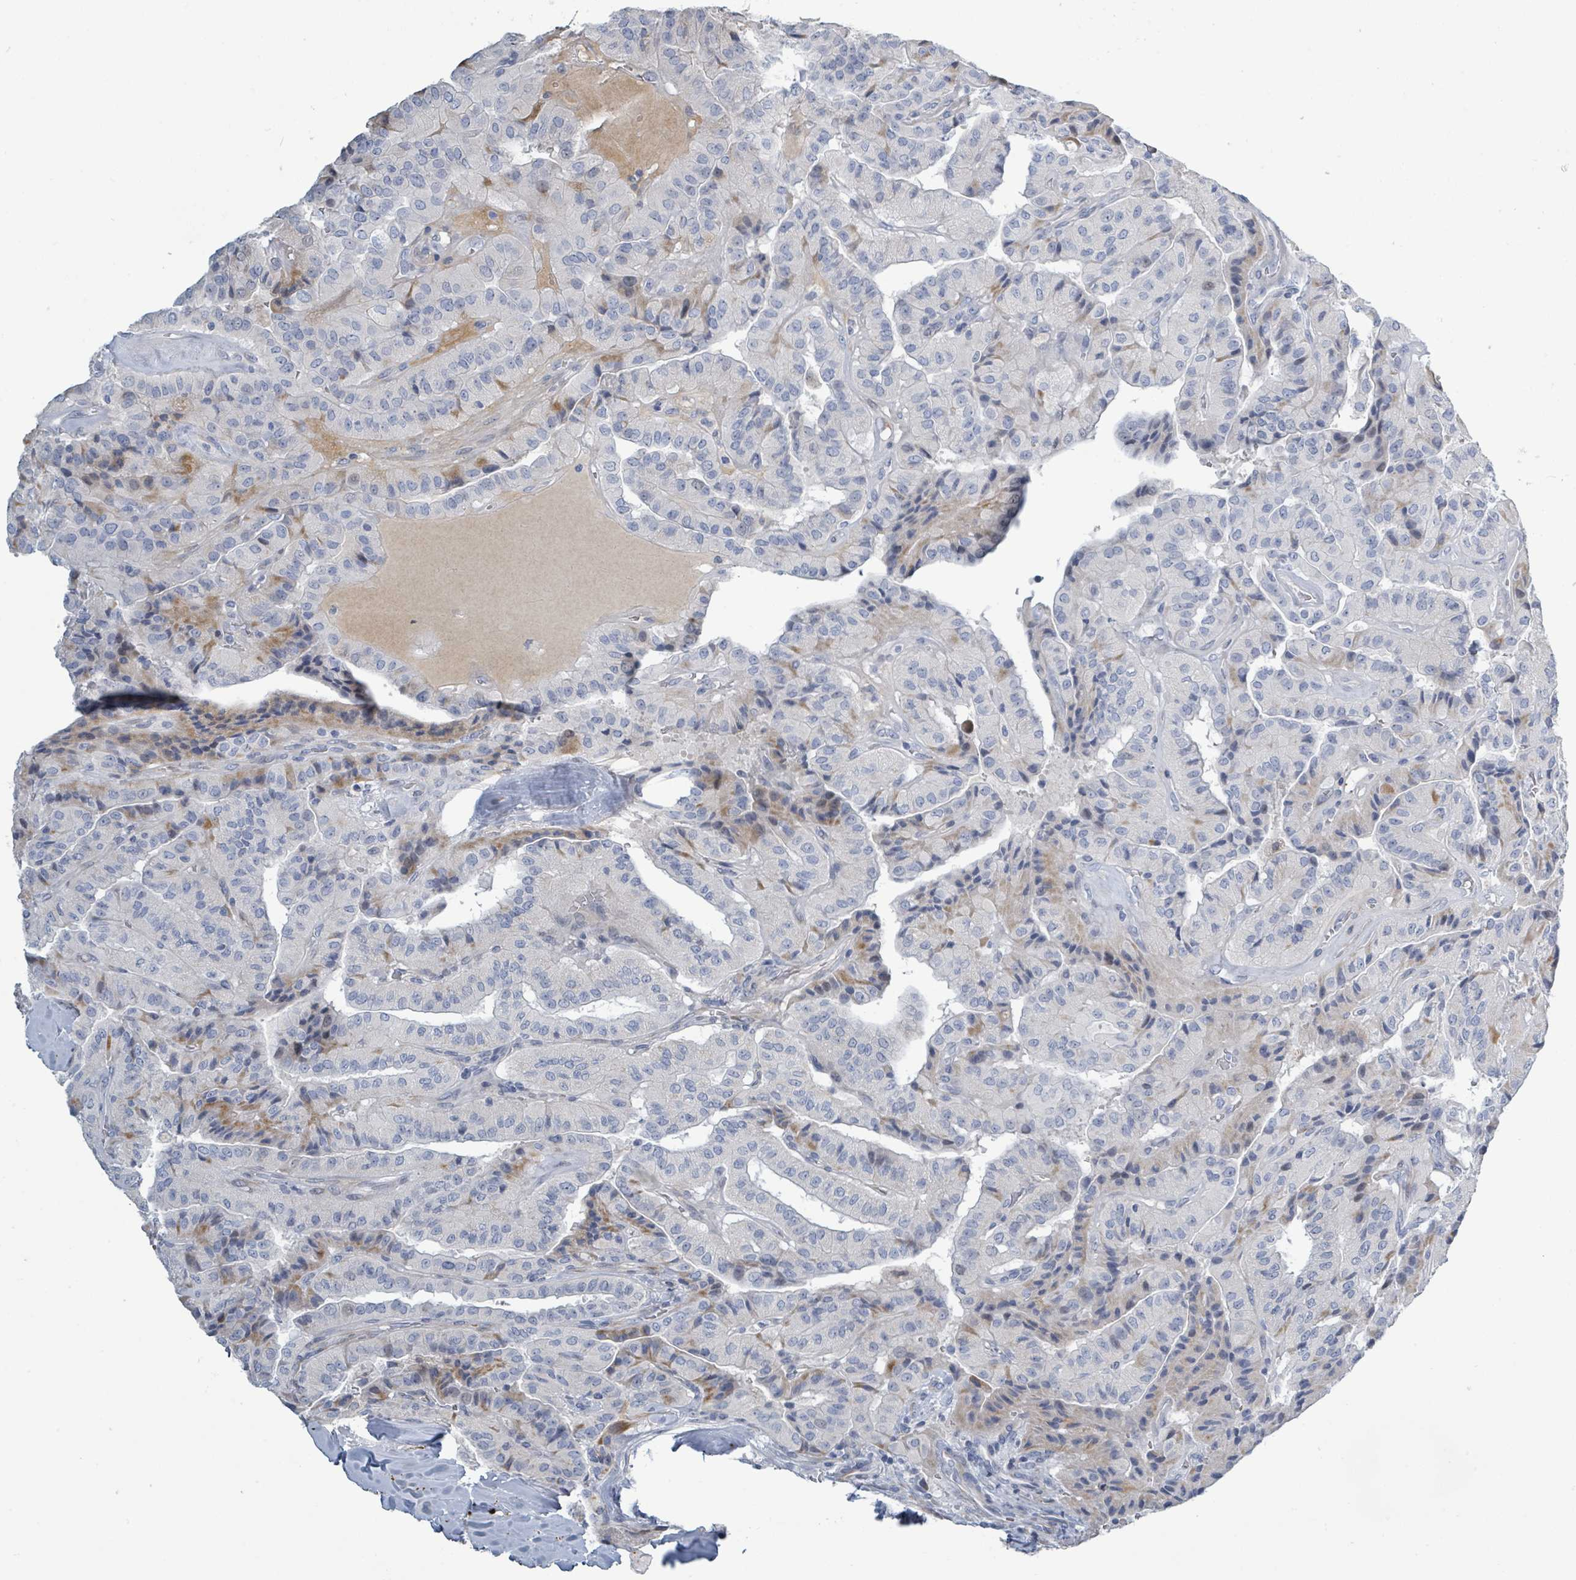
{"staining": {"intensity": "moderate", "quantity": "<25%", "location": "cytoplasmic/membranous"}, "tissue": "thyroid cancer", "cell_type": "Tumor cells", "image_type": "cancer", "snomed": [{"axis": "morphology", "description": "Normal tissue, NOS"}, {"axis": "morphology", "description": "Papillary adenocarcinoma, NOS"}, {"axis": "topography", "description": "Thyroid gland"}], "caption": "High-power microscopy captured an immunohistochemistry (IHC) micrograph of papillary adenocarcinoma (thyroid), revealing moderate cytoplasmic/membranous expression in approximately <25% of tumor cells.", "gene": "RAB33B", "patient": {"sex": "female", "age": 59}}